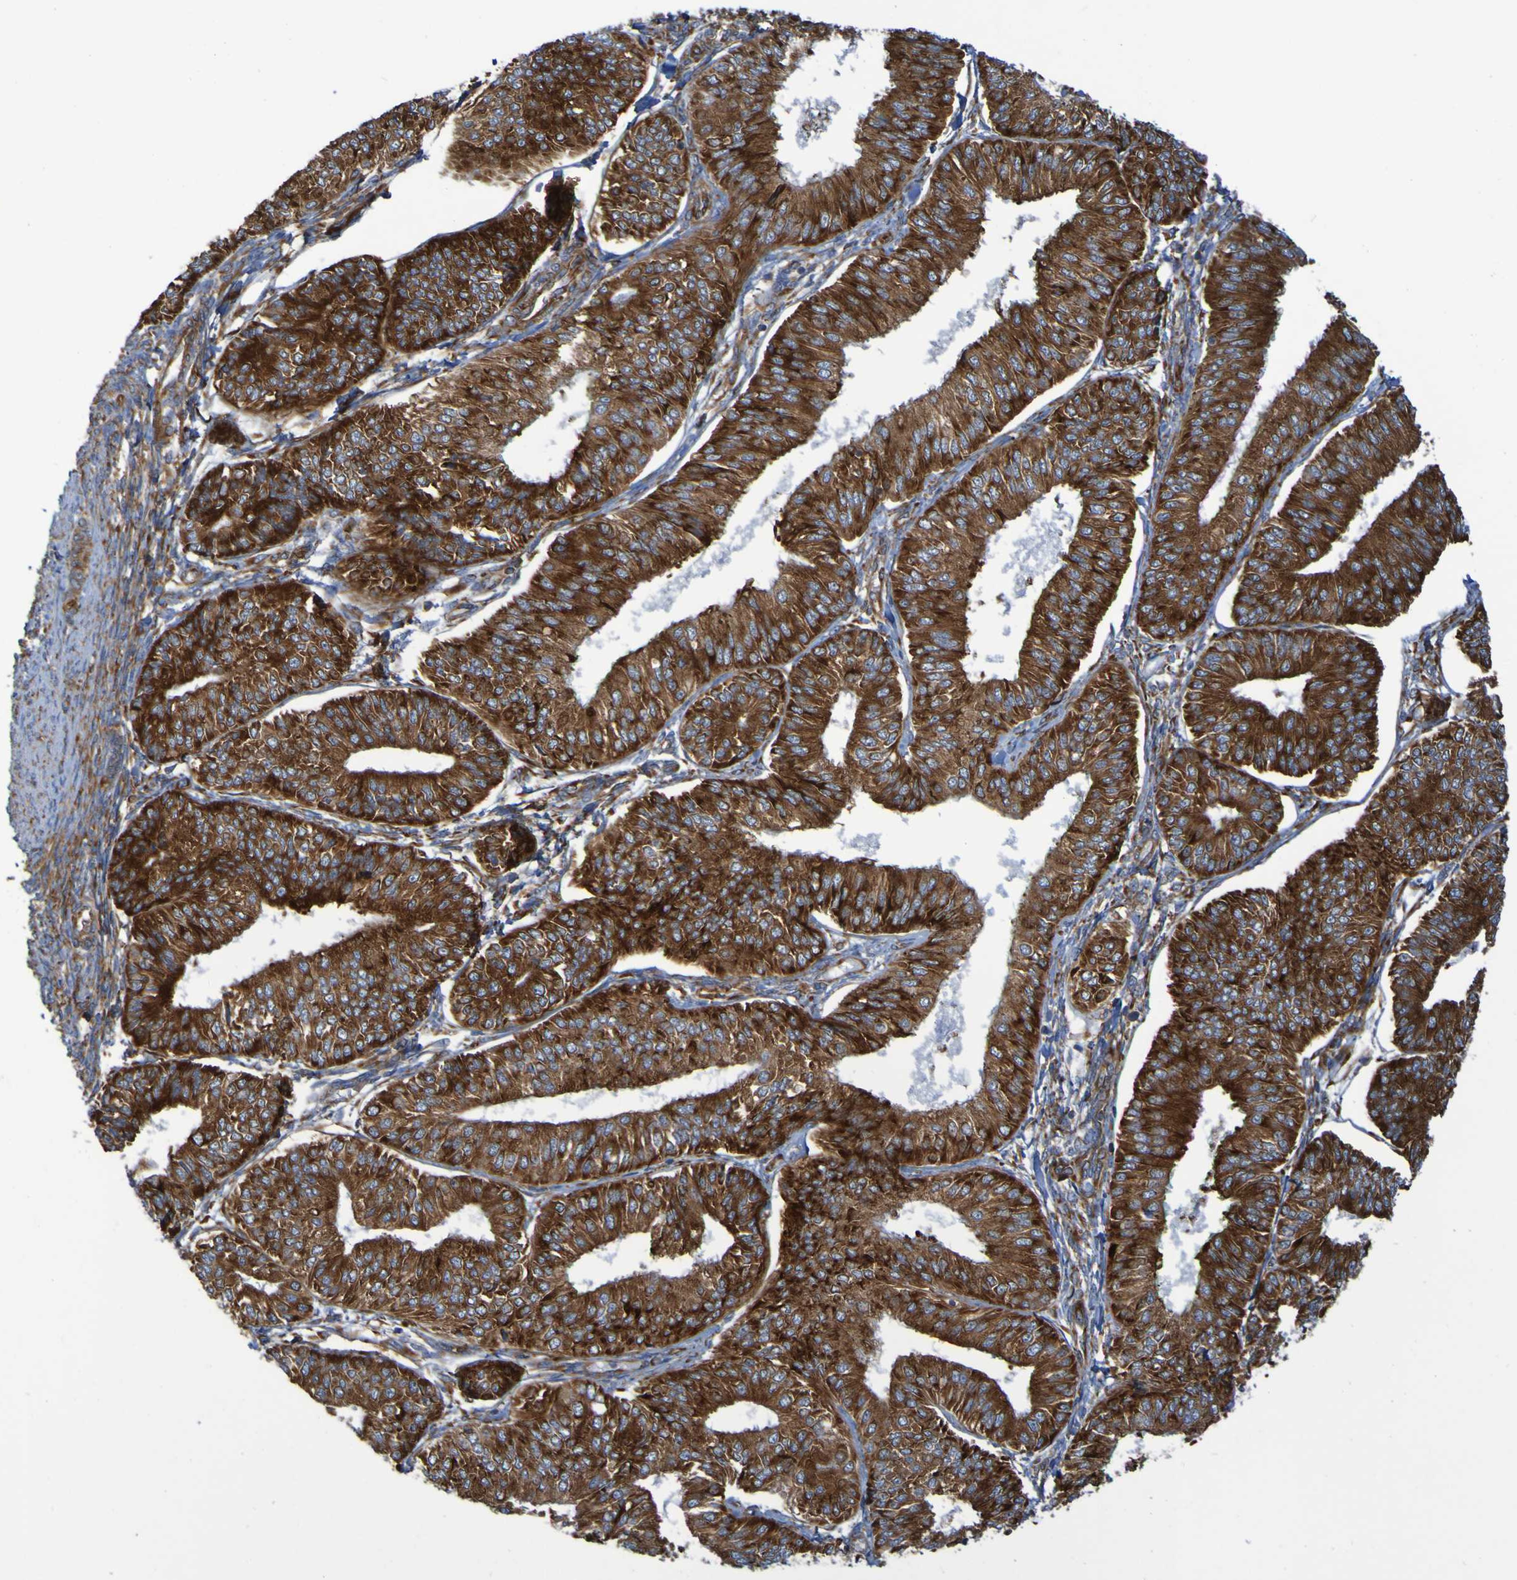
{"staining": {"intensity": "strong", "quantity": ">75%", "location": "cytoplasmic/membranous"}, "tissue": "endometrial cancer", "cell_type": "Tumor cells", "image_type": "cancer", "snomed": [{"axis": "morphology", "description": "Adenocarcinoma, NOS"}, {"axis": "topography", "description": "Endometrium"}], "caption": "Immunohistochemical staining of human endometrial adenocarcinoma exhibits high levels of strong cytoplasmic/membranous positivity in about >75% of tumor cells. Nuclei are stained in blue.", "gene": "RPL10", "patient": {"sex": "female", "age": 58}}